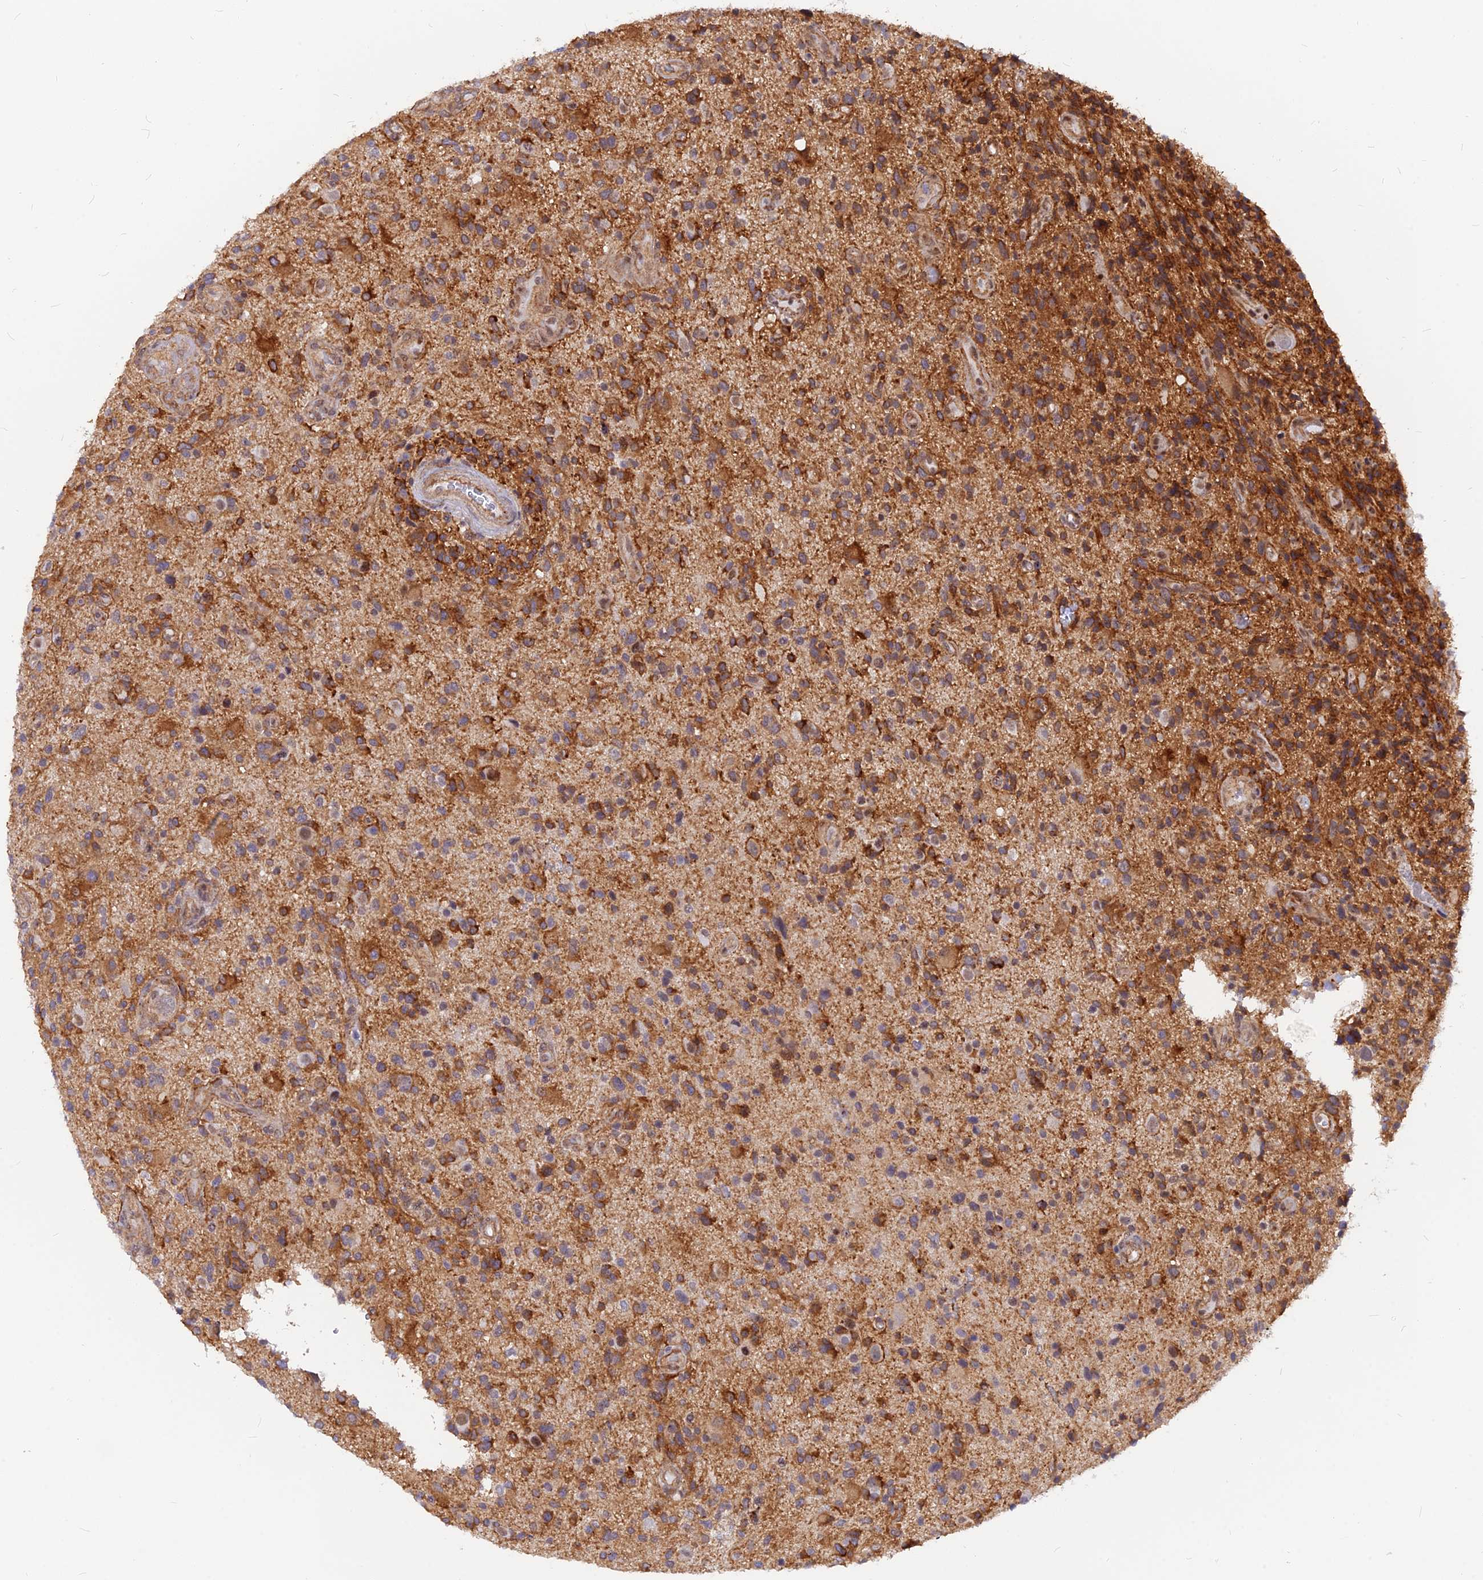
{"staining": {"intensity": "moderate", "quantity": ">75%", "location": "cytoplasmic/membranous"}, "tissue": "glioma", "cell_type": "Tumor cells", "image_type": "cancer", "snomed": [{"axis": "morphology", "description": "Glioma, malignant, High grade"}, {"axis": "topography", "description": "Brain"}], "caption": "High-power microscopy captured an IHC micrograph of malignant high-grade glioma, revealing moderate cytoplasmic/membranous staining in about >75% of tumor cells.", "gene": "VSTM2L", "patient": {"sex": "male", "age": 47}}